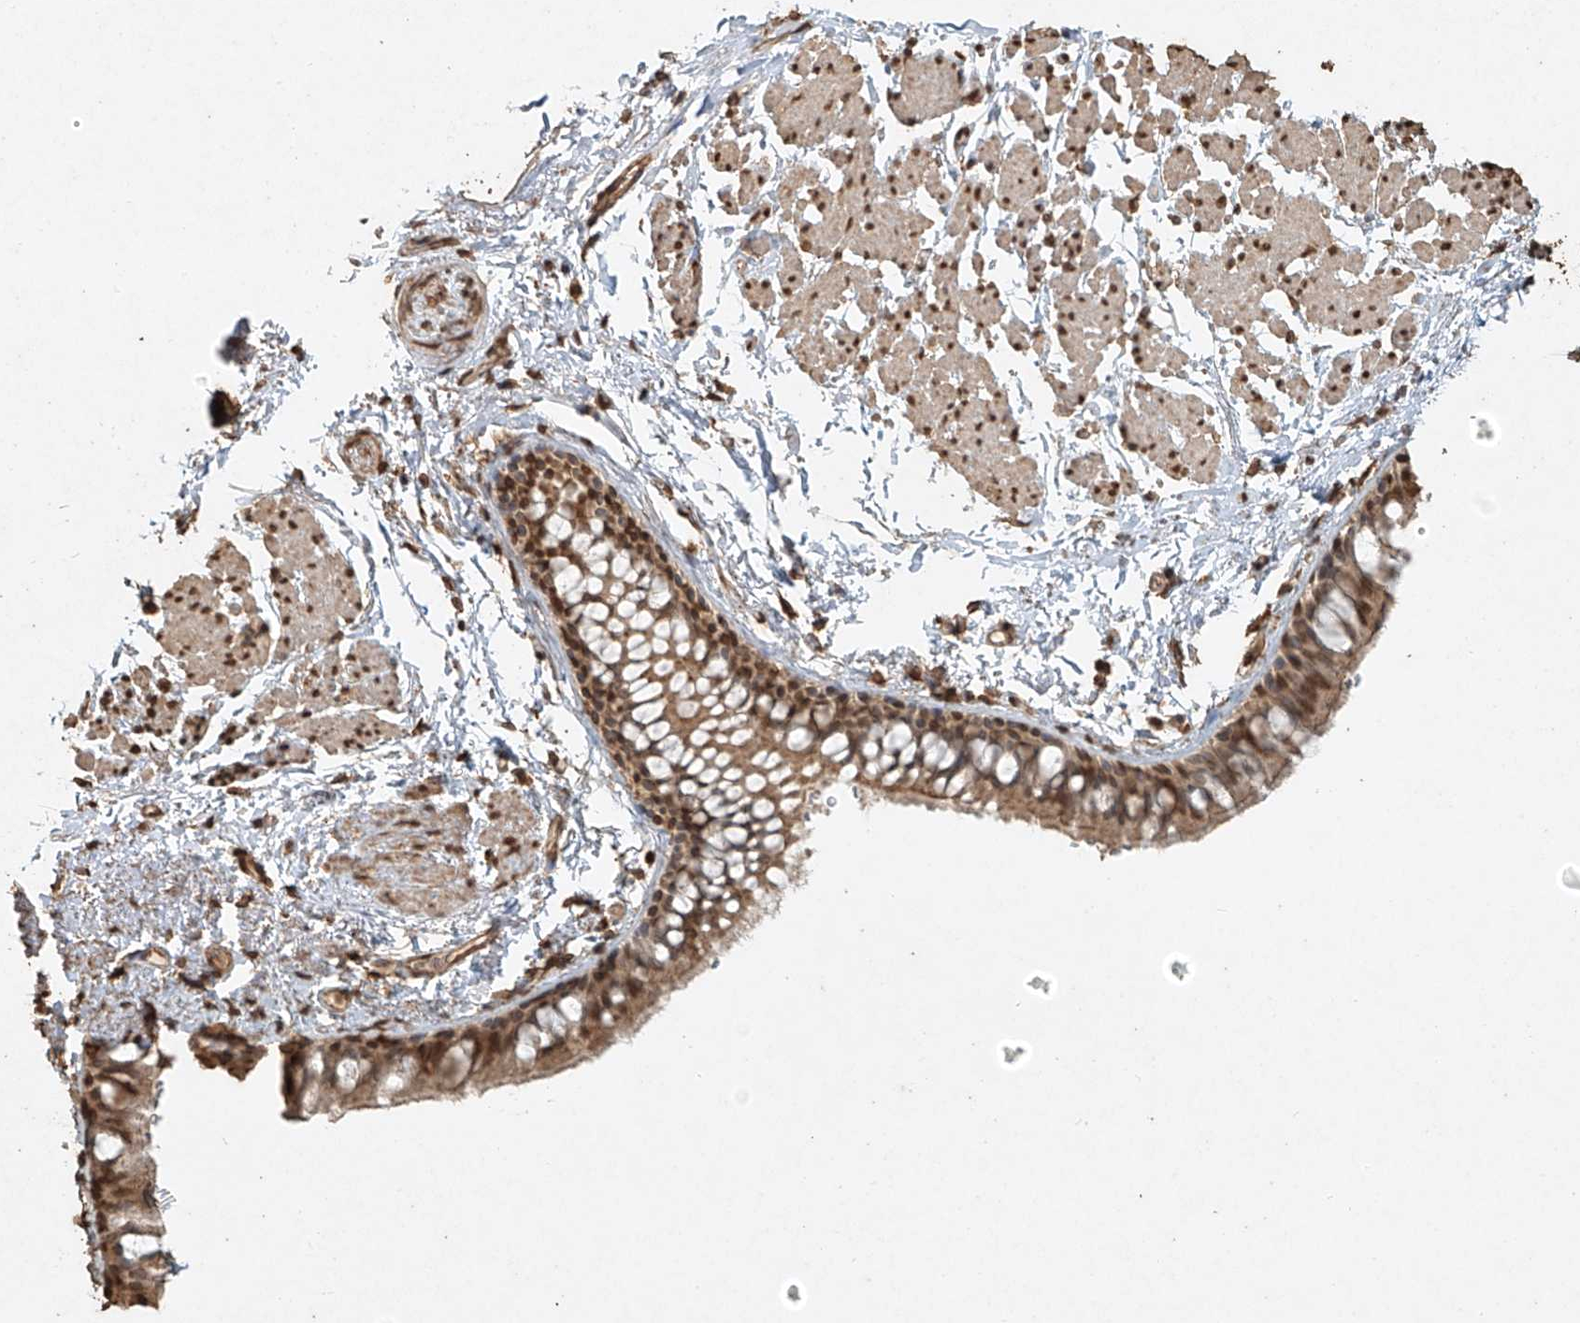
{"staining": {"intensity": "moderate", "quantity": ">75%", "location": "cytoplasmic/membranous,nuclear"}, "tissue": "bronchus", "cell_type": "Respiratory epithelial cells", "image_type": "normal", "snomed": [{"axis": "morphology", "description": "Normal tissue, NOS"}, {"axis": "topography", "description": "Cartilage tissue"}, {"axis": "topography", "description": "Bronchus"}], "caption": "Protein staining of normal bronchus shows moderate cytoplasmic/membranous,nuclear staining in about >75% of respiratory epithelial cells.", "gene": "TIGAR", "patient": {"sex": "female", "age": 73}}